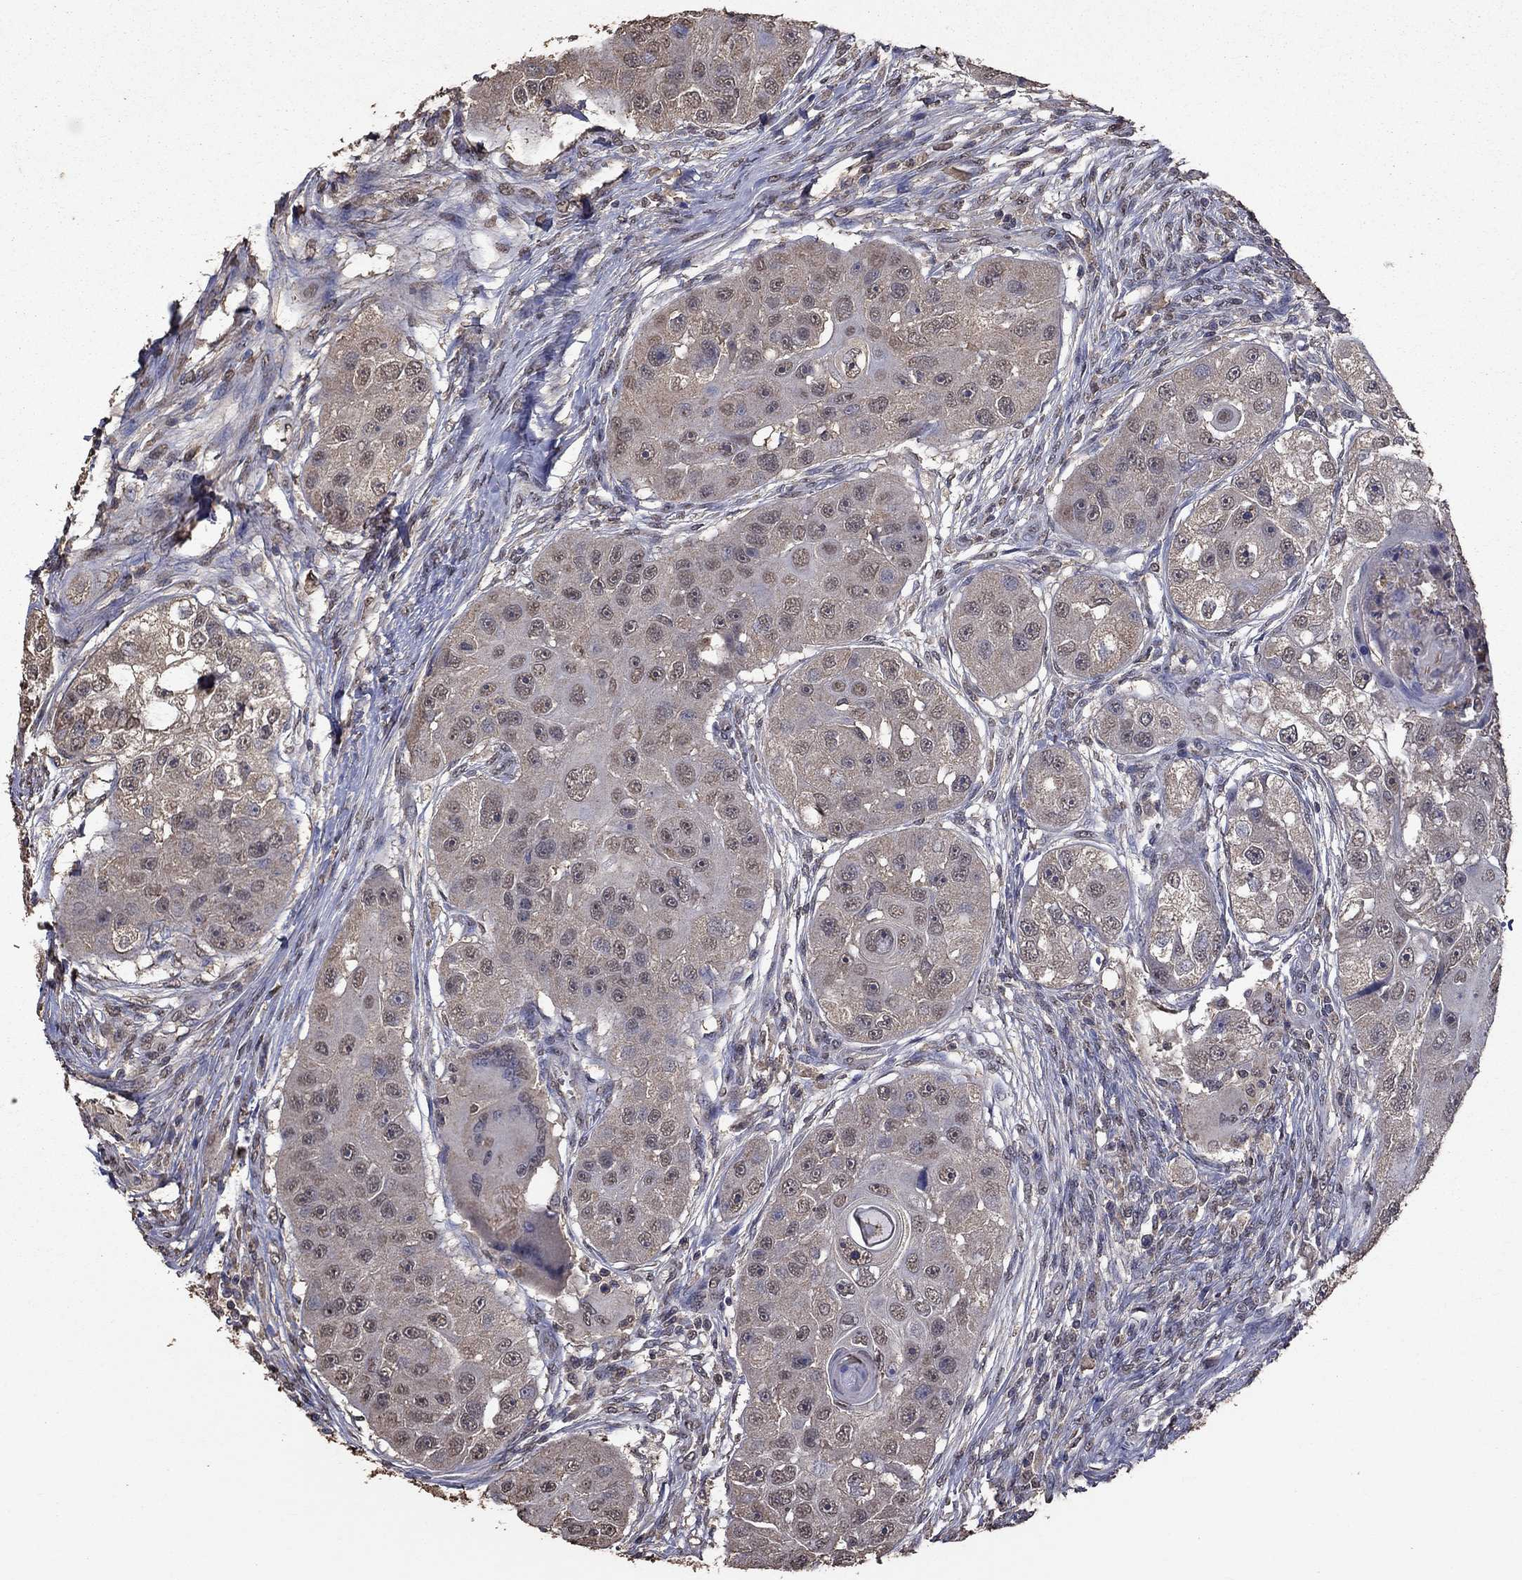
{"staining": {"intensity": "negative", "quantity": "none", "location": "none"}, "tissue": "head and neck cancer", "cell_type": "Tumor cells", "image_type": "cancer", "snomed": [{"axis": "morphology", "description": "Squamous cell carcinoma, NOS"}, {"axis": "topography", "description": "Head-Neck"}], "caption": "The image displays no staining of tumor cells in head and neck squamous cell carcinoma.", "gene": "SERPINA5", "patient": {"sex": "male", "age": 51}}